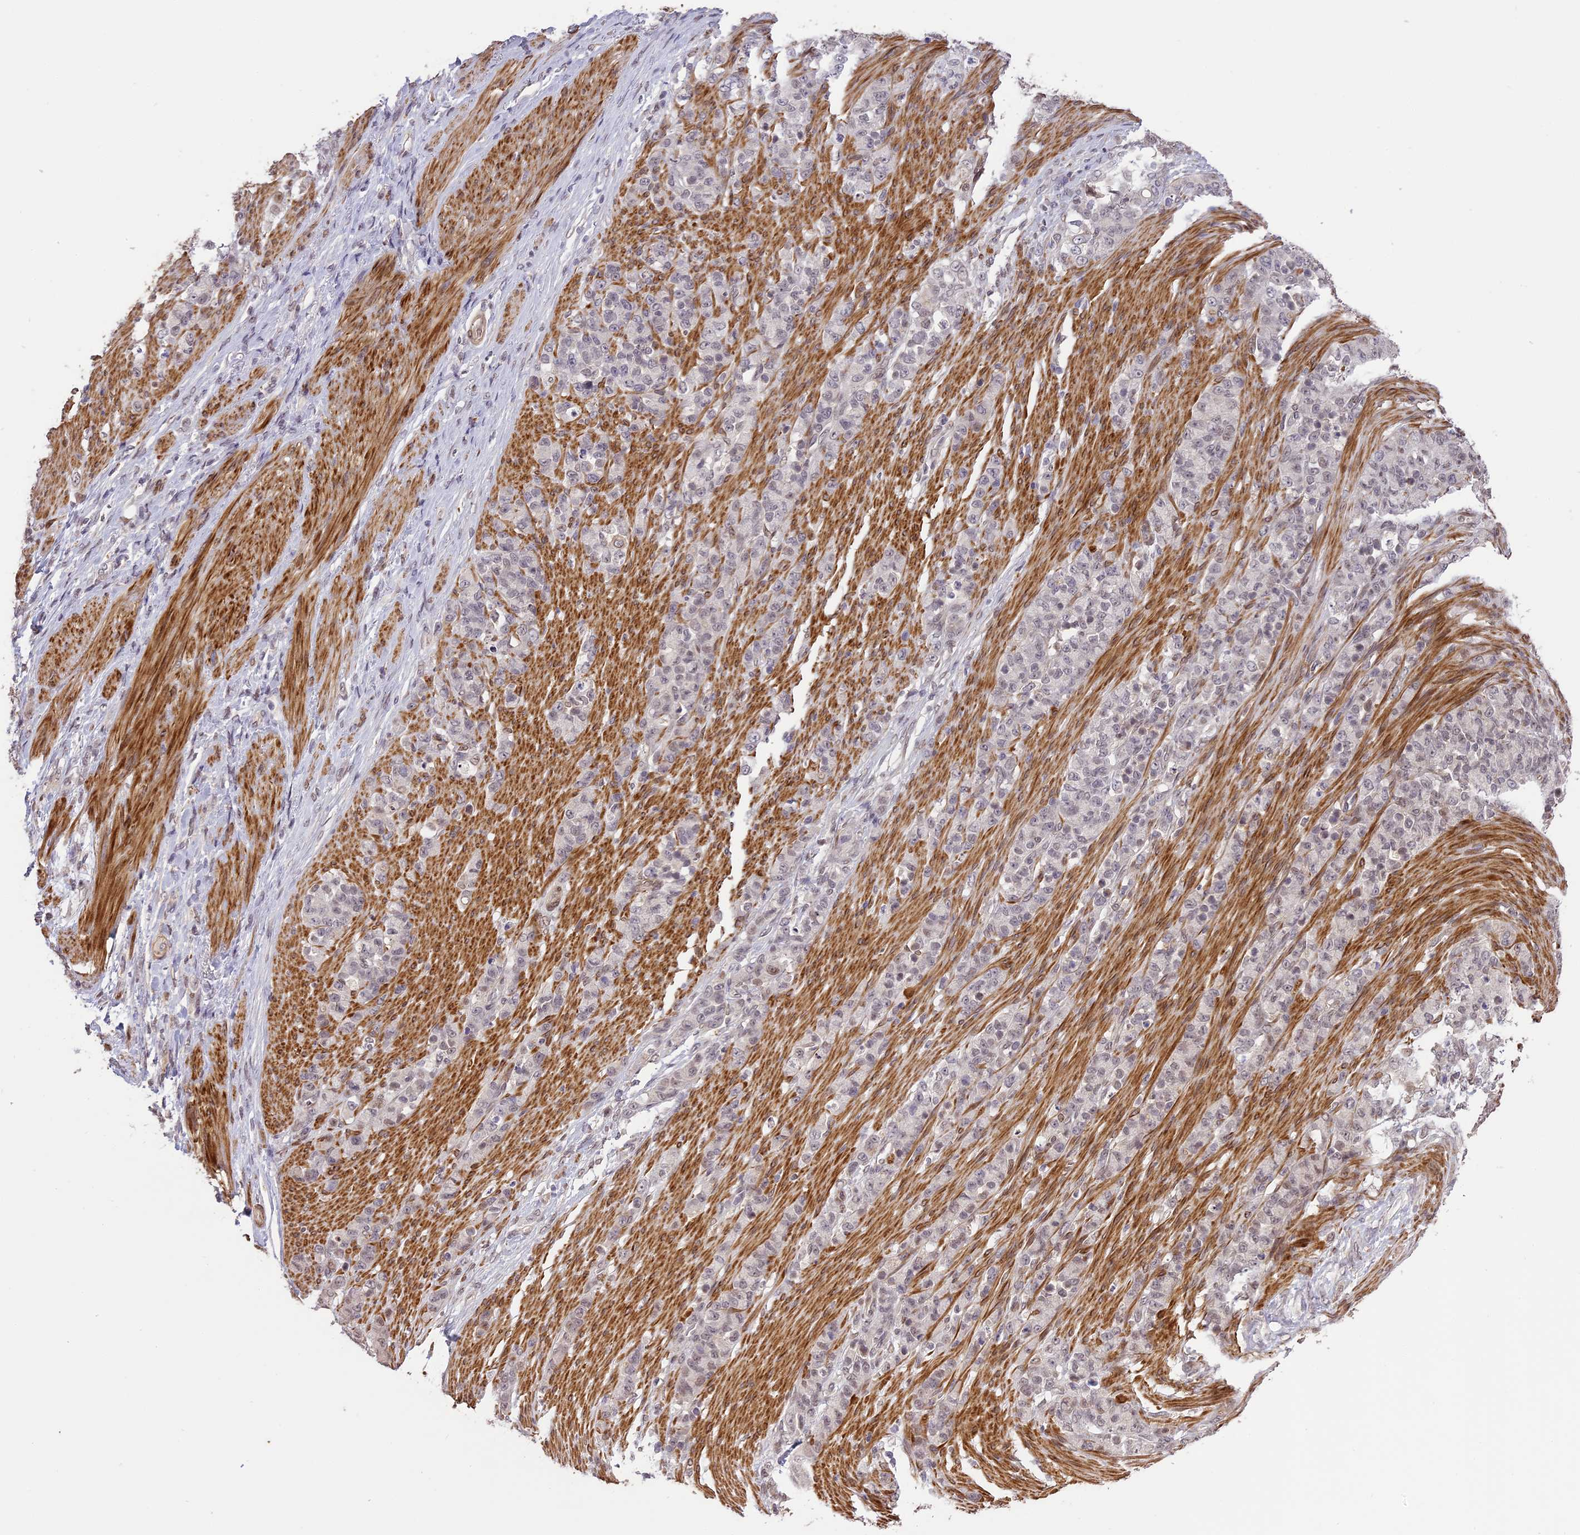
{"staining": {"intensity": "negative", "quantity": "none", "location": "none"}, "tissue": "stomach cancer", "cell_type": "Tumor cells", "image_type": "cancer", "snomed": [{"axis": "morphology", "description": "Adenocarcinoma, NOS"}, {"axis": "topography", "description": "Stomach"}], "caption": "Stomach cancer (adenocarcinoma) was stained to show a protein in brown. There is no significant positivity in tumor cells. Nuclei are stained in blue.", "gene": "PRELID2", "patient": {"sex": "female", "age": 79}}